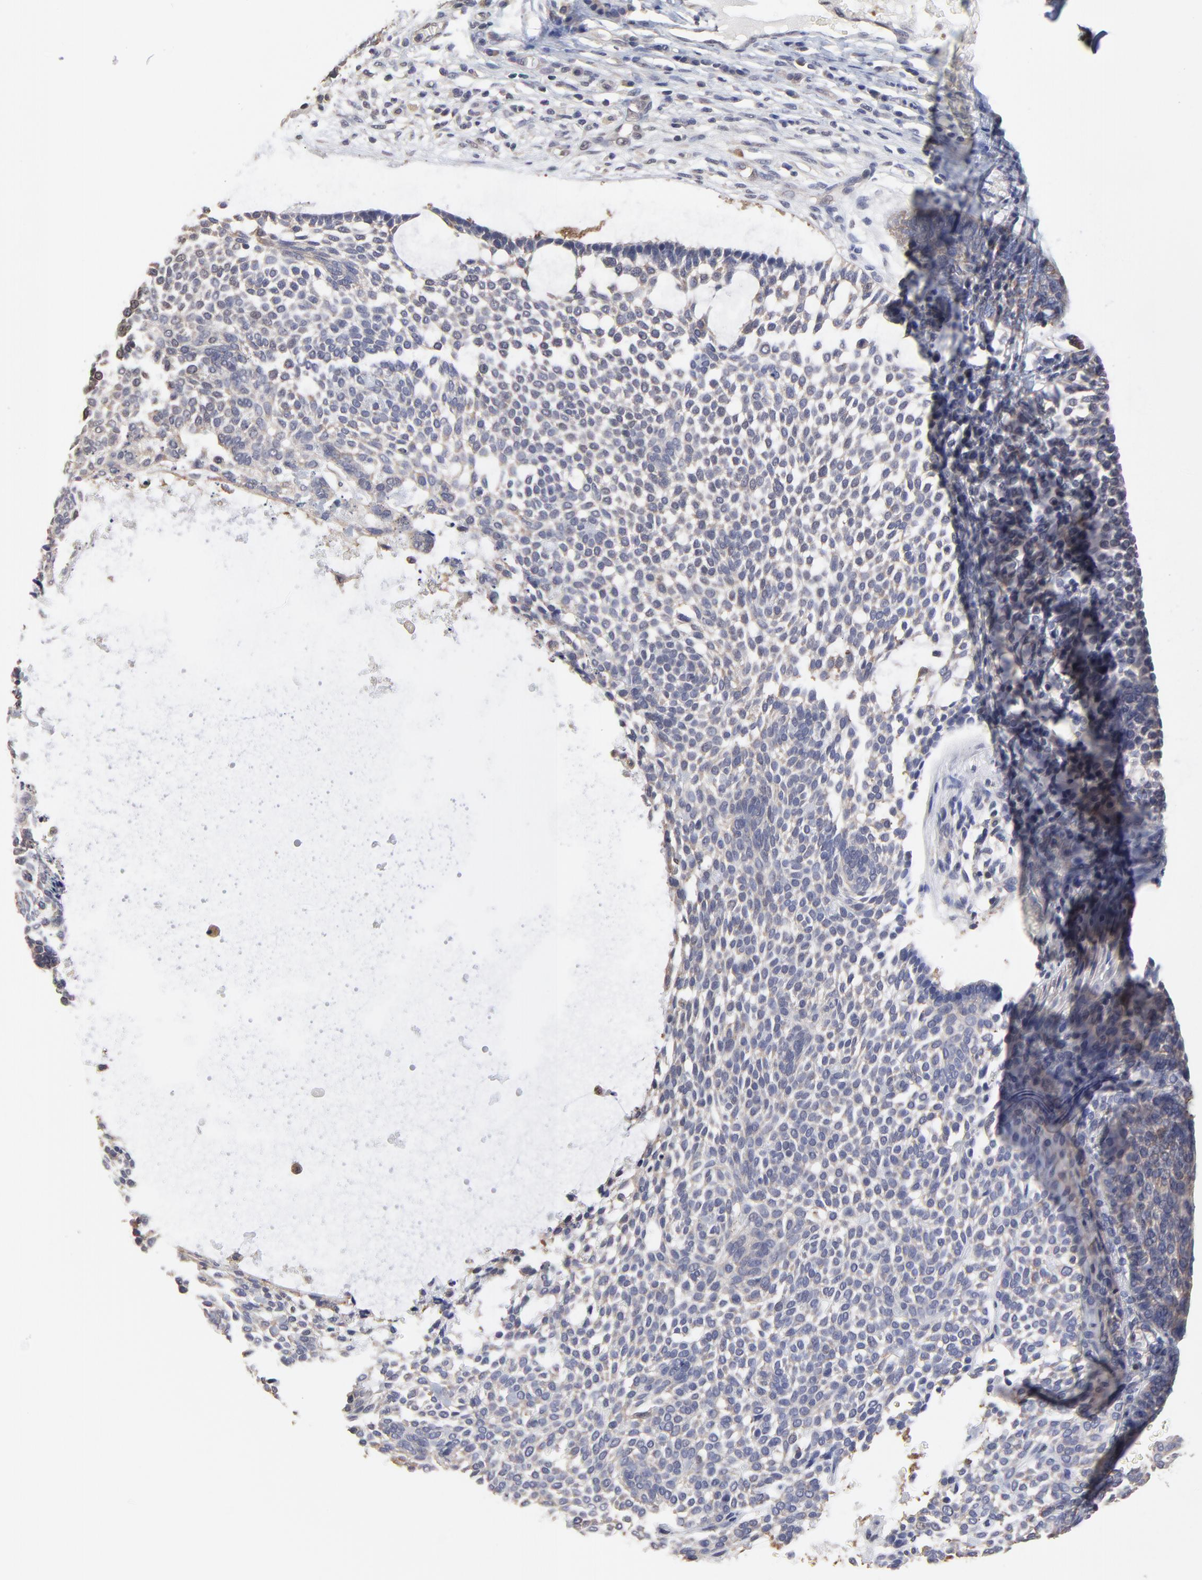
{"staining": {"intensity": "moderate", "quantity": "25%-75%", "location": "cytoplasmic/membranous"}, "tissue": "skin cancer", "cell_type": "Tumor cells", "image_type": "cancer", "snomed": [{"axis": "morphology", "description": "Basal cell carcinoma"}, {"axis": "topography", "description": "Skin"}], "caption": "Immunohistochemistry of basal cell carcinoma (skin) displays medium levels of moderate cytoplasmic/membranous staining in approximately 25%-75% of tumor cells.", "gene": "CCT2", "patient": {"sex": "male", "age": 87}}